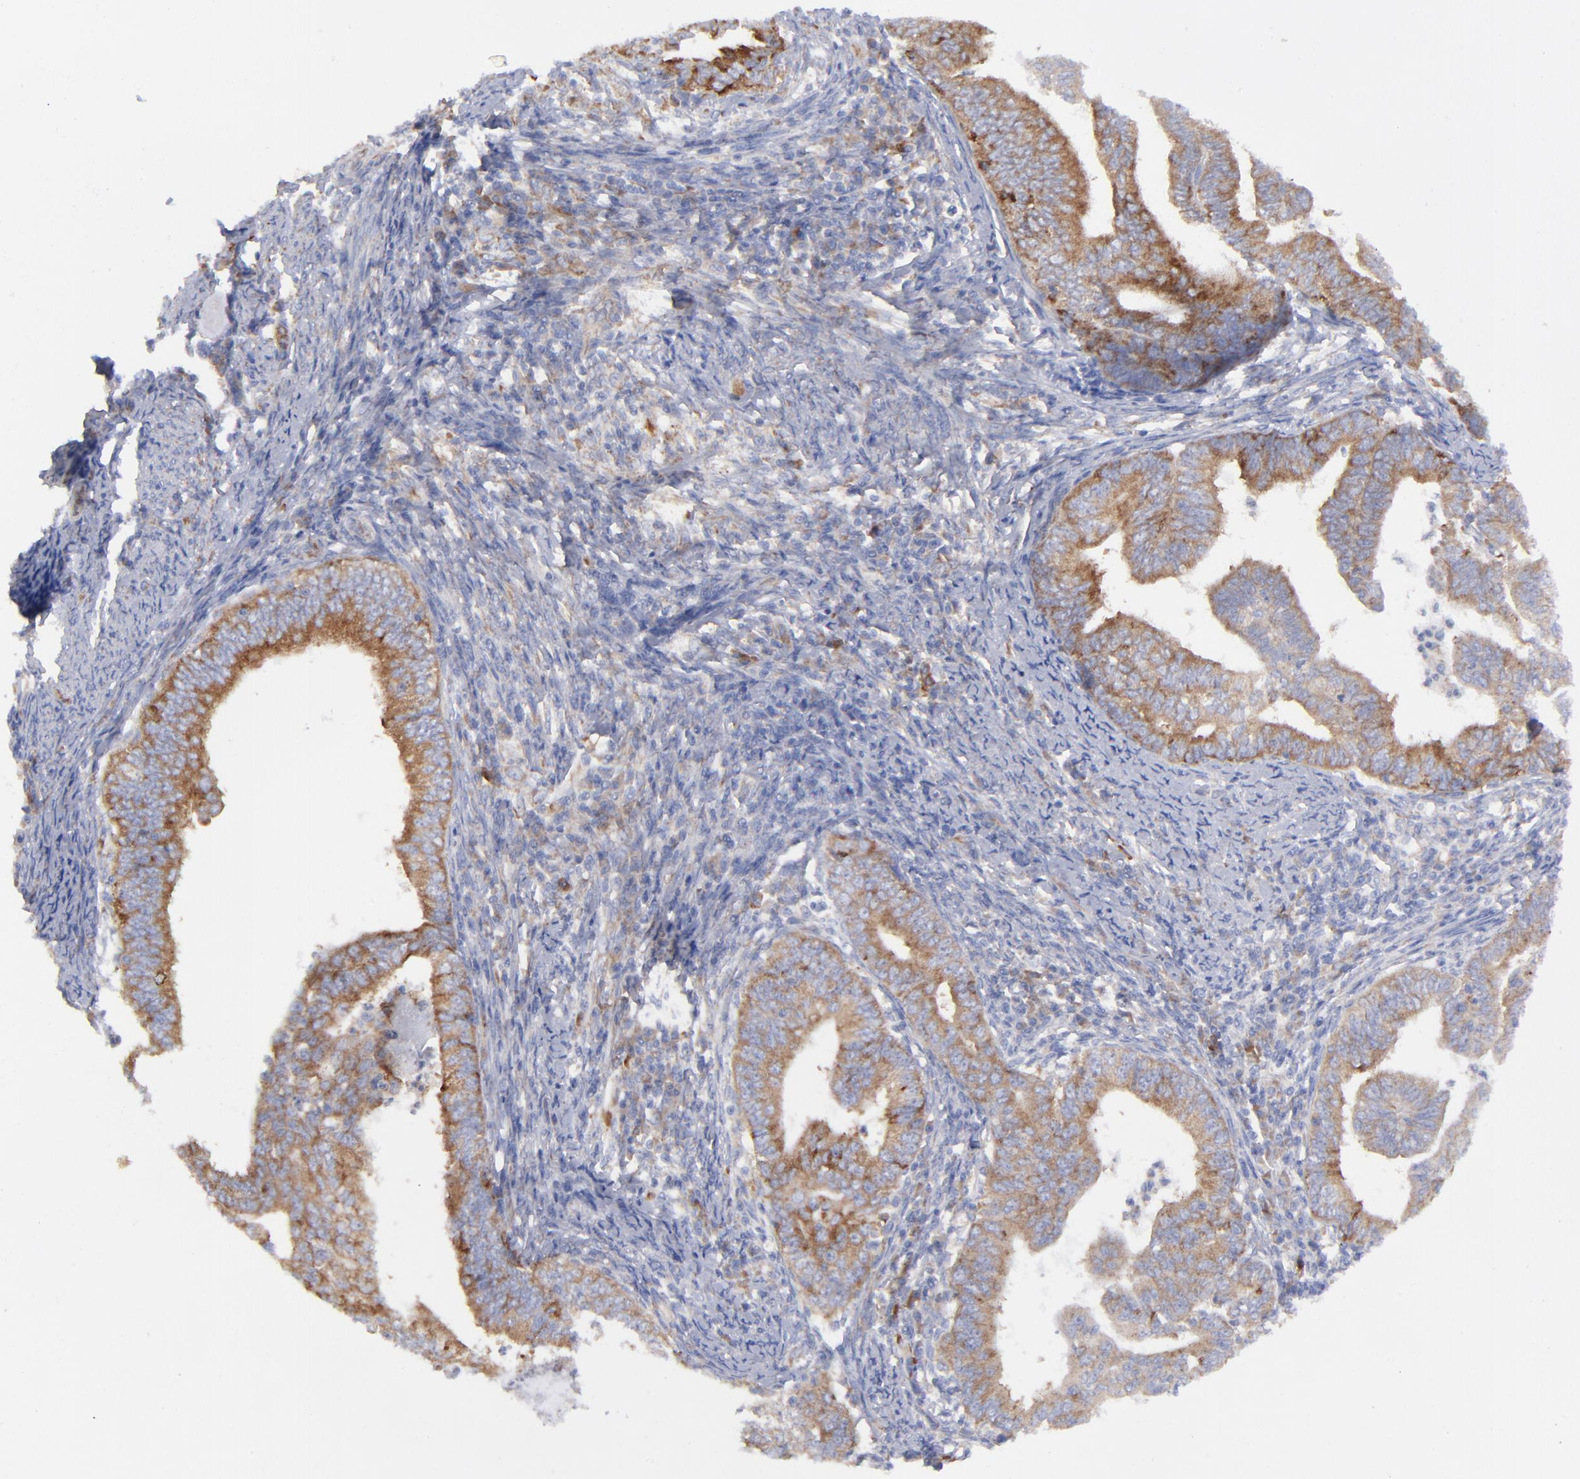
{"staining": {"intensity": "strong", "quantity": ">75%", "location": "cytoplasmic/membranous"}, "tissue": "endometrial cancer", "cell_type": "Tumor cells", "image_type": "cancer", "snomed": [{"axis": "morphology", "description": "Adenocarcinoma, NOS"}, {"axis": "topography", "description": "Endometrium"}], "caption": "Human endometrial cancer (adenocarcinoma) stained for a protein (brown) shows strong cytoplasmic/membranous positive positivity in approximately >75% of tumor cells.", "gene": "EIF2AK2", "patient": {"sex": "female", "age": 66}}